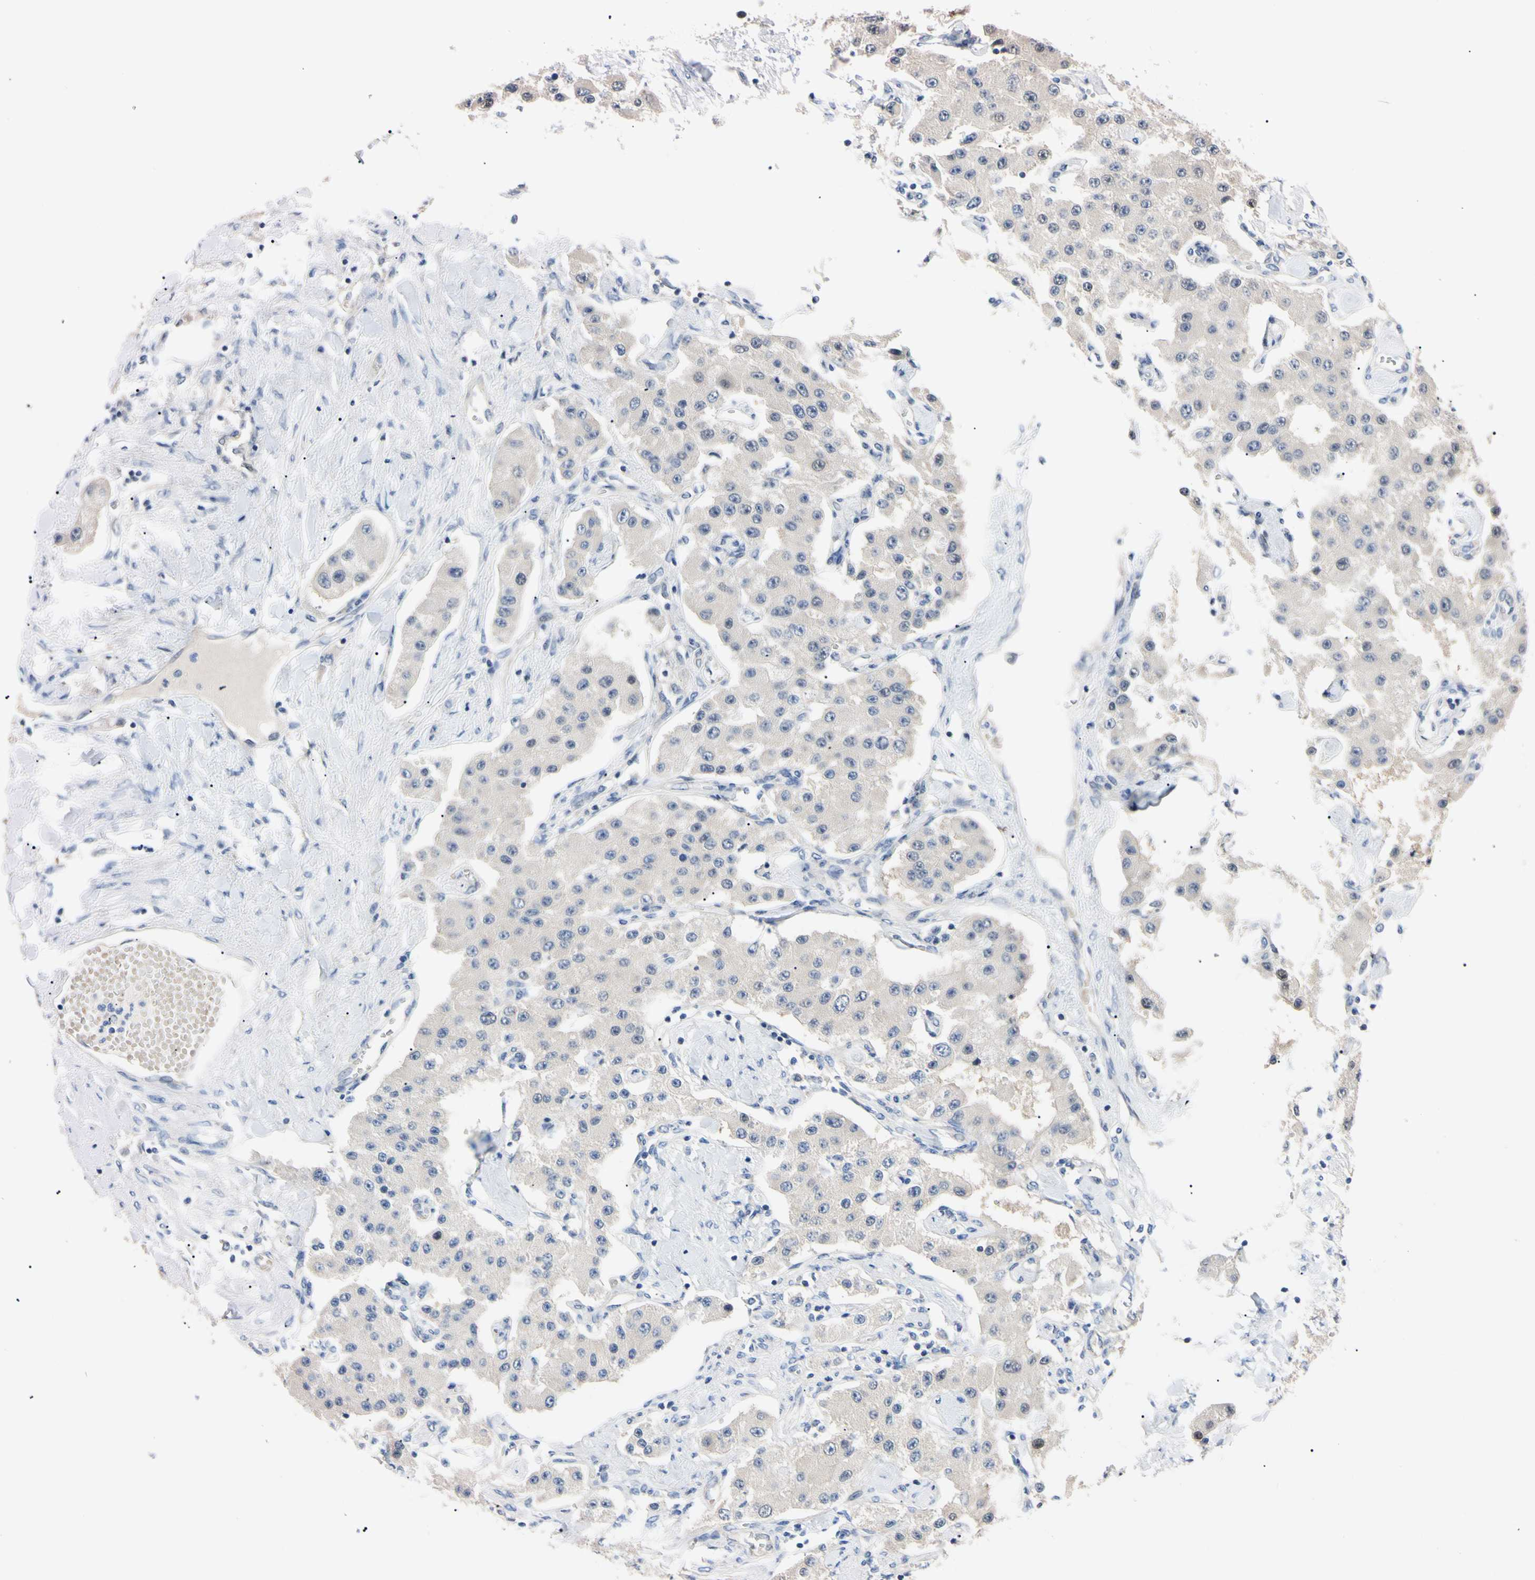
{"staining": {"intensity": "weak", "quantity": ">75%", "location": "cytoplasmic/membranous"}, "tissue": "carcinoid", "cell_type": "Tumor cells", "image_type": "cancer", "snomed": [{"axis": "morphology", "description": "Carcinoid, malignant, NOS"}, {"axis": "topography", "description": "Pancreas"}], "caption": "Tumor cells exhibit weak cytoplasmic/membranous expression in approximately >75% of cells in malignant carcinoid.", "gene": "RARS1", "patient": {"sex": "male", "age": 41}}